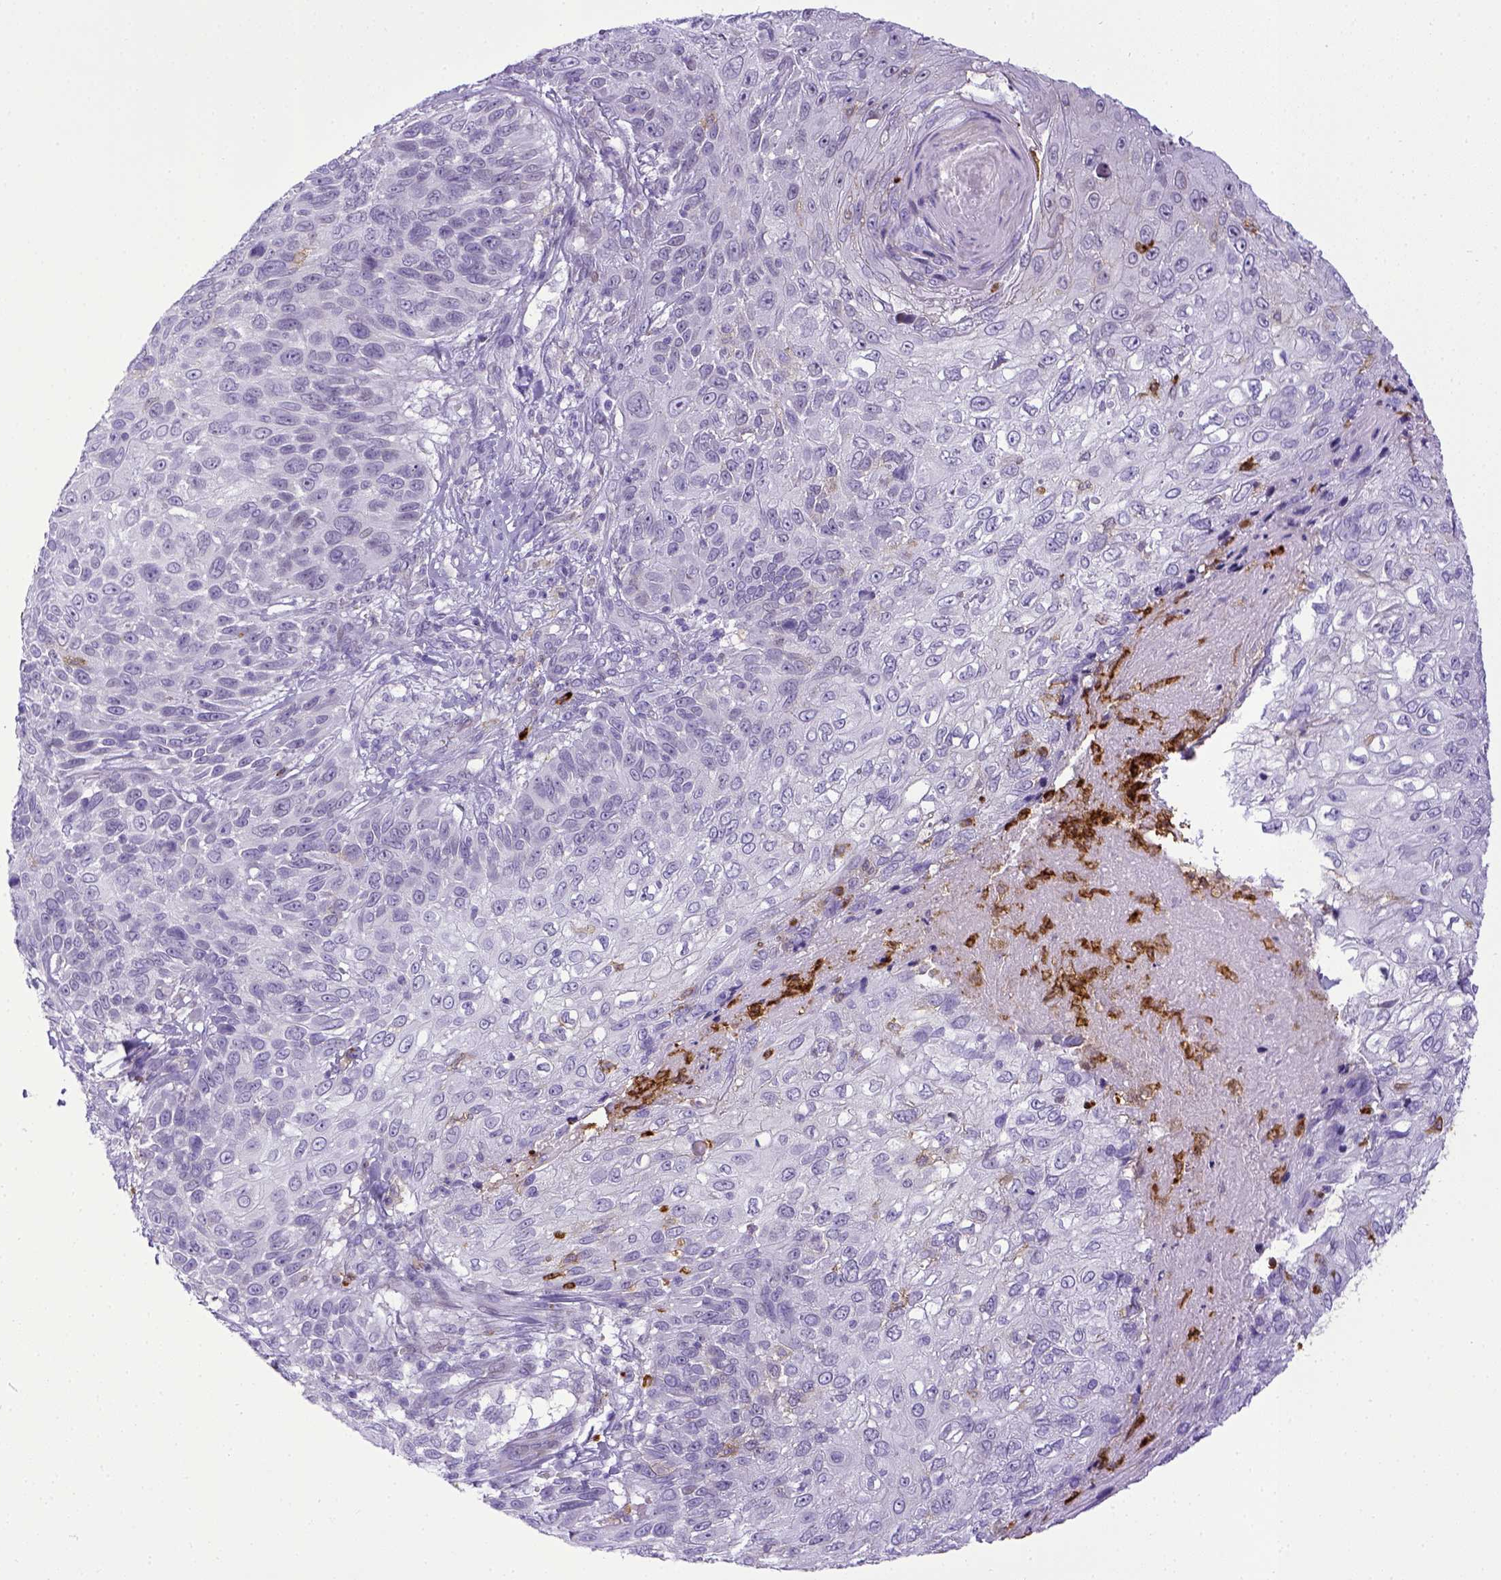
{"staining": {"intensity": "negative", "quantity": "none", "location": "none"}, "tissue": "skin cancer", "cell_type": "Tumor cells", "image_type": "cancer", "snomed": [{"axis": "morphology", "description": "Squamous cell carcinoma, NOS"}, {"axis": "topography", "description": "Skin"}], "caption": "The IHC histopathology image has no significant staining in tumor cells of squamous cell carcinoma (skin) tissue. The staining was performed using DAB (3,3'-diaminobenzidine) to visualize the protein expression in brown, while the nuclei were stained in blue with hematoxylin (Magnification: 20x).", "gene": "ITGAM", "patient": {"sex": "male", "age": 92}}